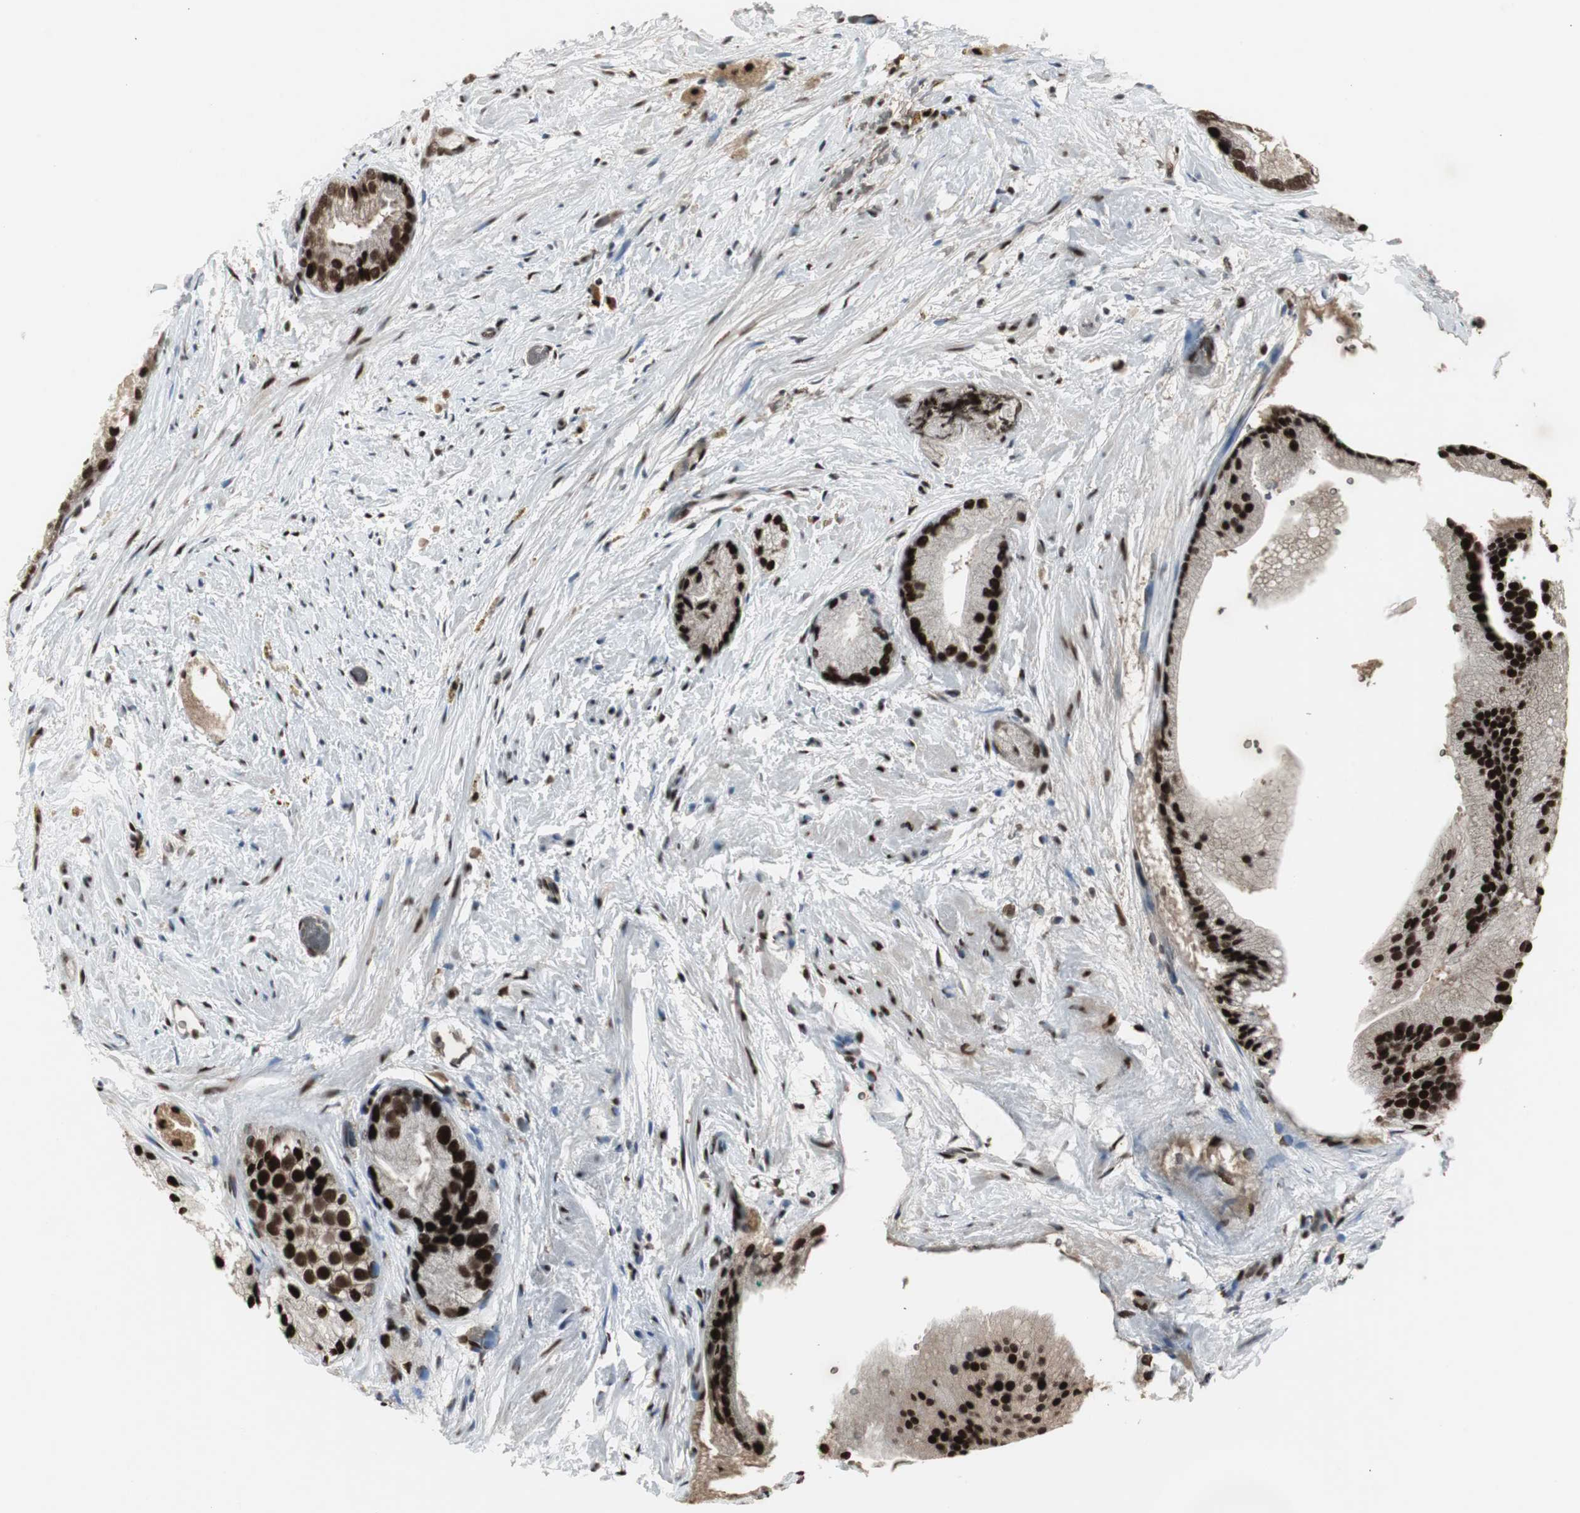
{"staining": {"intensity": "strong", "quantity": ">75%", "location": "nuclear"}, "tissue": "prostate cancer", "cell_type": "Tumor cells", "image_type": "cancer", "snomed": [{"axis": "morphology", "description": "Adenocarcinoma, Low grade"}, {"axis": "topography", "description": "Prostate"}], "caption": "A high amount of strong nuclear positivity is identified in approximately >75% of tumor cells in low-grade adenocarcinoma (prostate) tissue. Ihc stains the protein in brown and the nuclei are stained blue.", "gene": "TAF5", "patient": {"sex": "male", "age": 69}}